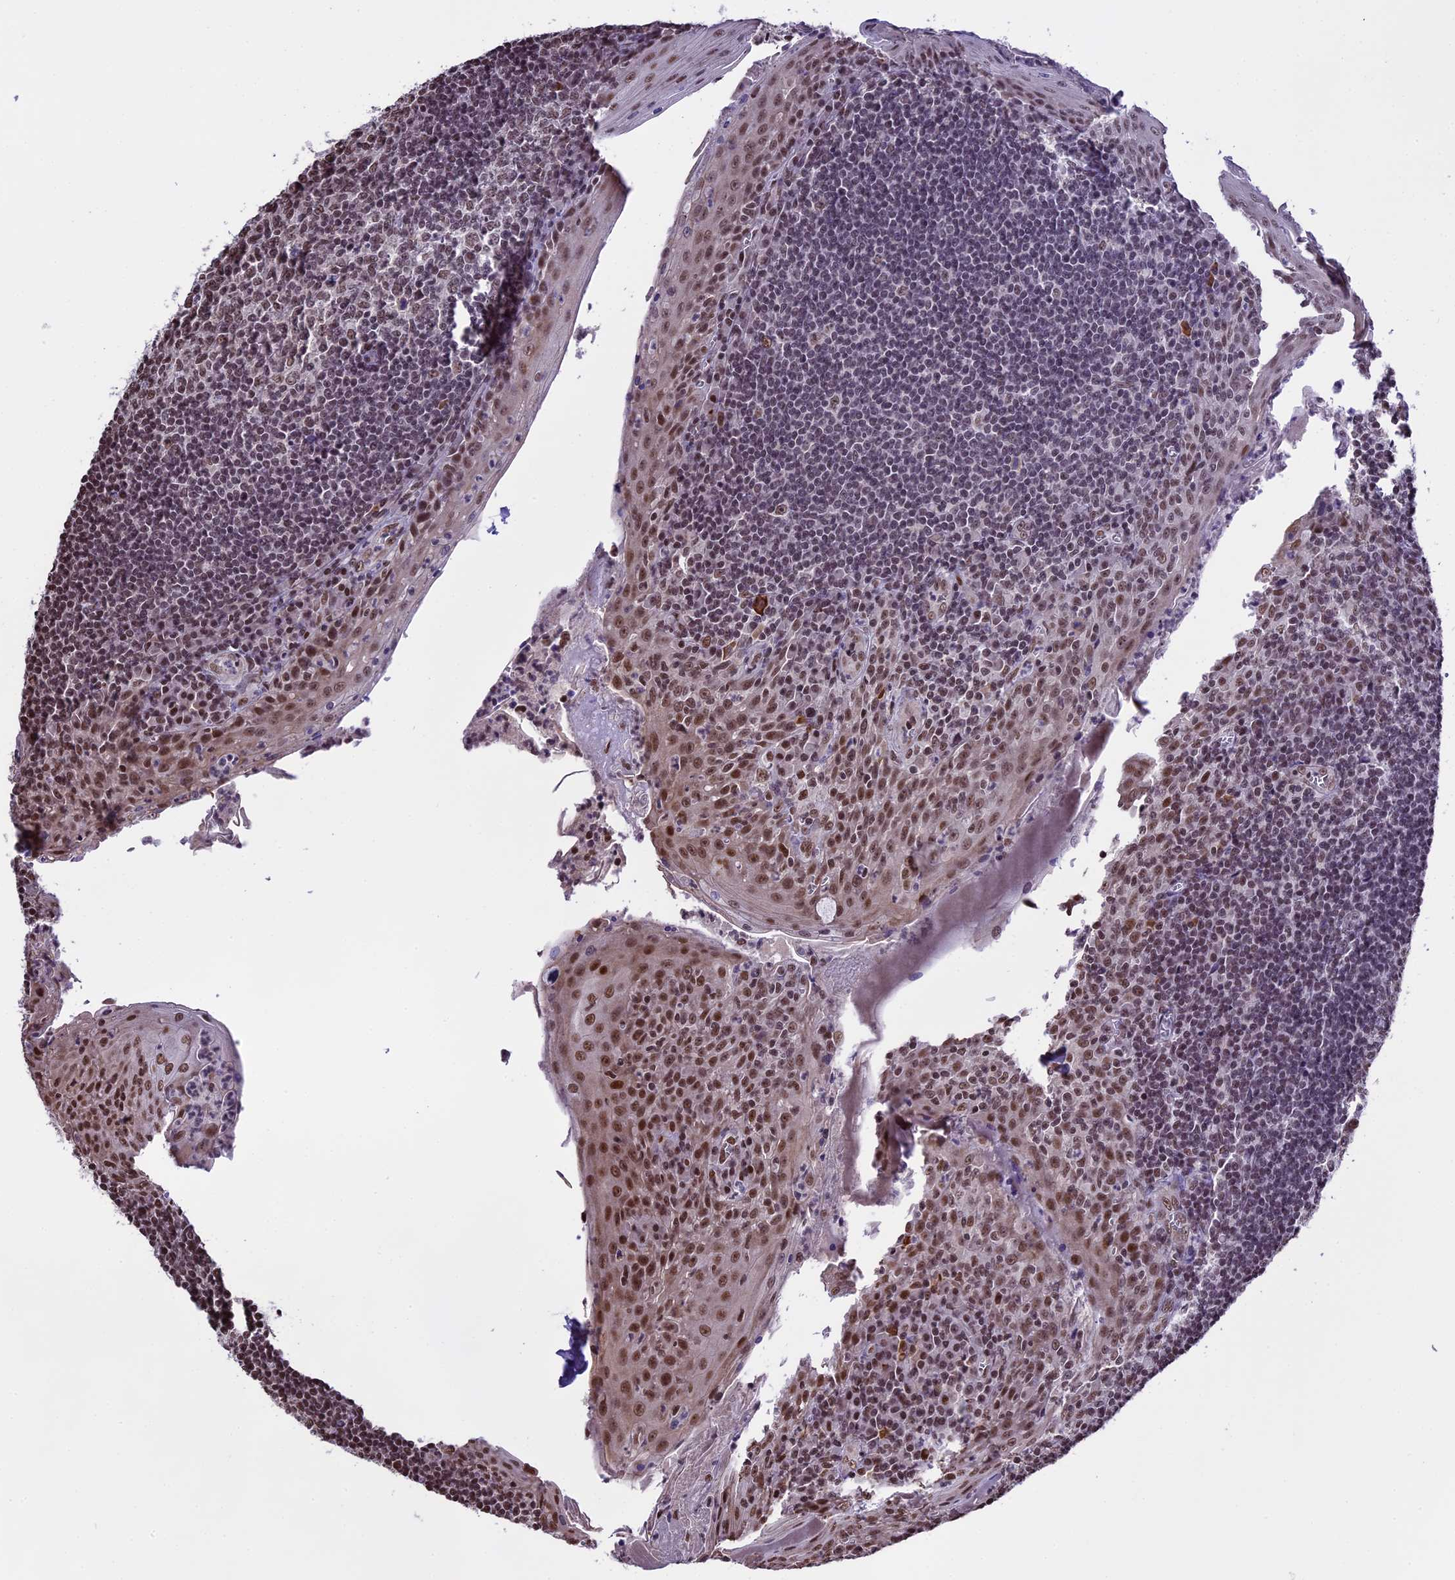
{"staining": {"intensity": "moderate", "quantity": ">75%", "location": "nuclear"}, "tissue": "tonsil", "cell_type": "Germinal center cells", "image_type": "normal", "snomed": [{"axis": "morphology", "description": "Normal tissue, NOS"}, {"axis": "topography", "description": "Tonsil"}], "caption": "Moderate nuclear protein expression is present in about >75% of germinal center cells in tonsil.", "gene": "POLR3E", "patient": {"sex": "male", "age": 27}}